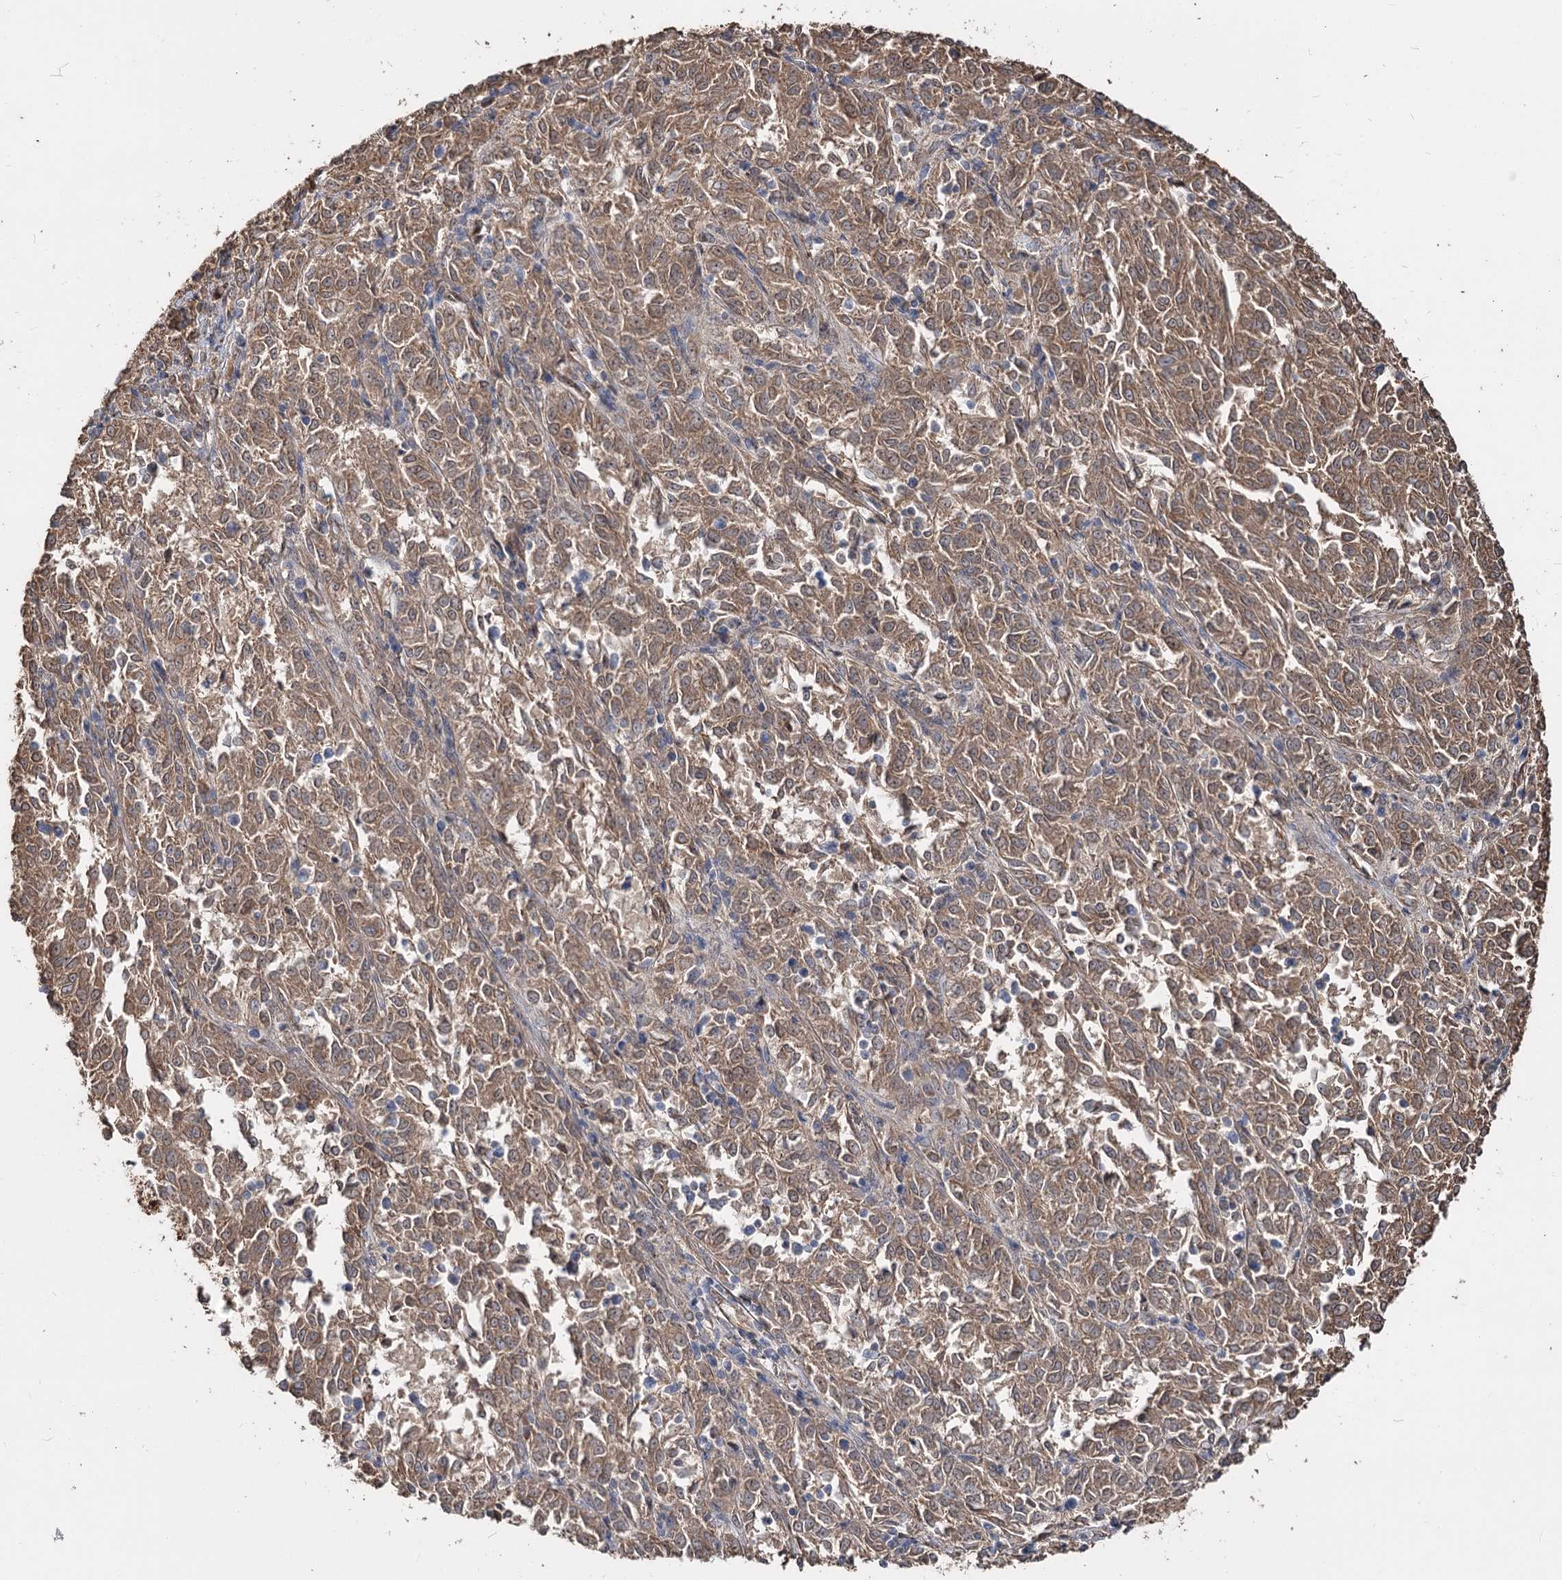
{"staining": {"intensity": "moderate", "quantity": ">75%", "location": "cytoplasmic/membranous"}, "tissue": "melanoma", "cell_type": "Tumor cells", "image_type": "cancer", "snomed": [{"axis": "morphology", "description": "Malignant melanoma, NOS"}, {"axis": "topography", "description": "Skin"}], "caption": "Immunohistochemical staining of human melanoma demonstrates medium levels of moderate cytoplasmic/membranous protein staining in approximately >75% of tumor cells. The staining was performed using DAB, with brown indicating positive protein expression. Nuclei are stained blue with hematoxylin.", "gene": "SPART", "patient": {"sex": "female", "age": 72}}